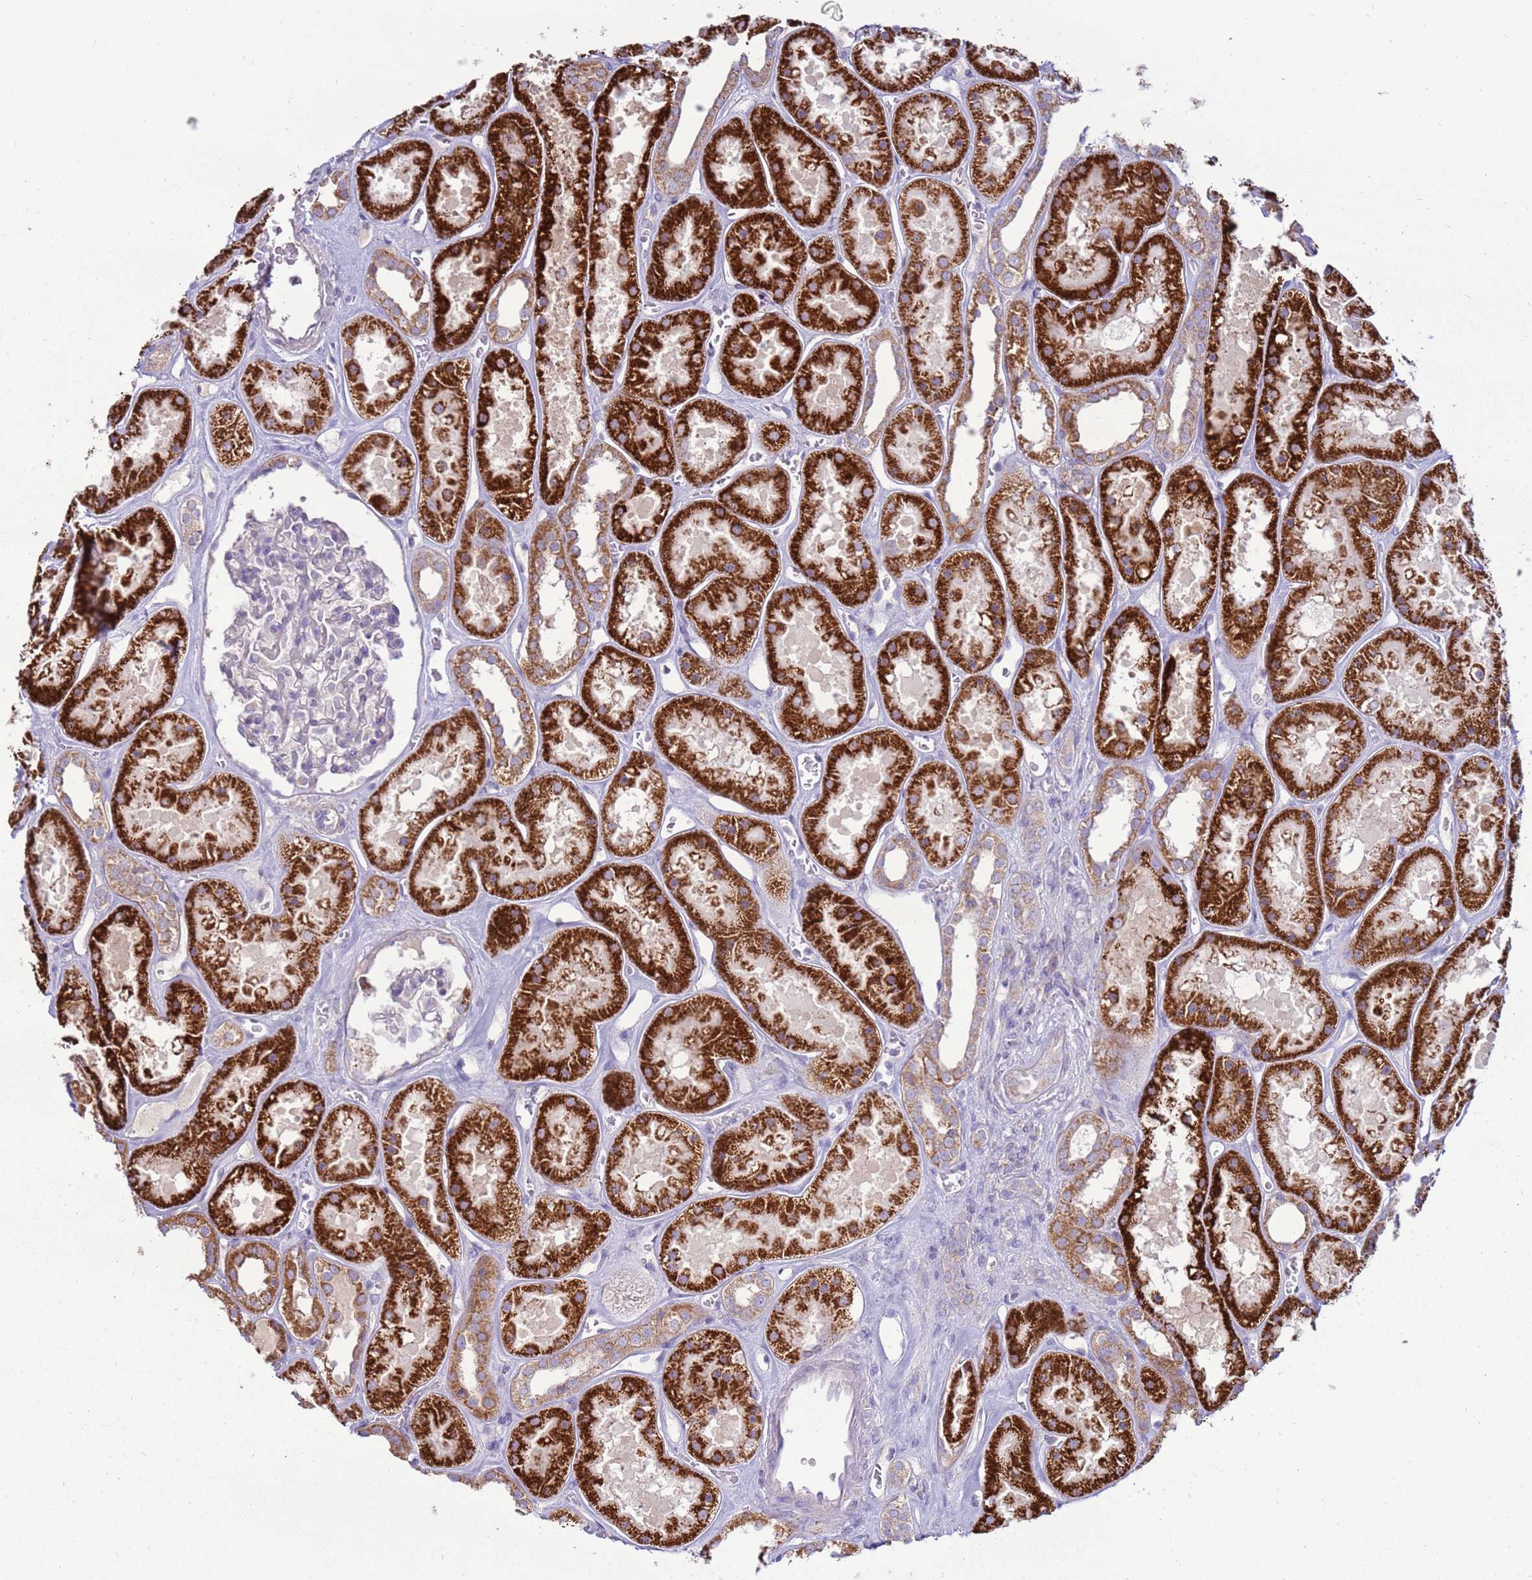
{"staining": {"intensity": "negative", "quantity": "none", "location": "none"}, "tissue": "kidney", "cell_type": "Cells in glomeruli", "image_type": "normal", "snomed": [{"axis": "morphology", "description": "Normal tissue, NOS"}, {"axis": "topography", "description": "Kidney"}], "caption": "High magnification brightfield microscopy of benign kidney stained with DAB (3,3'-diaminobenzidine) (brown) and counterstained with hematoxylin (blue): cells in glomeruli show no significant positivity.", "gene": "TRAPPC4", "patient": {"sex": "female", "age": 41}}